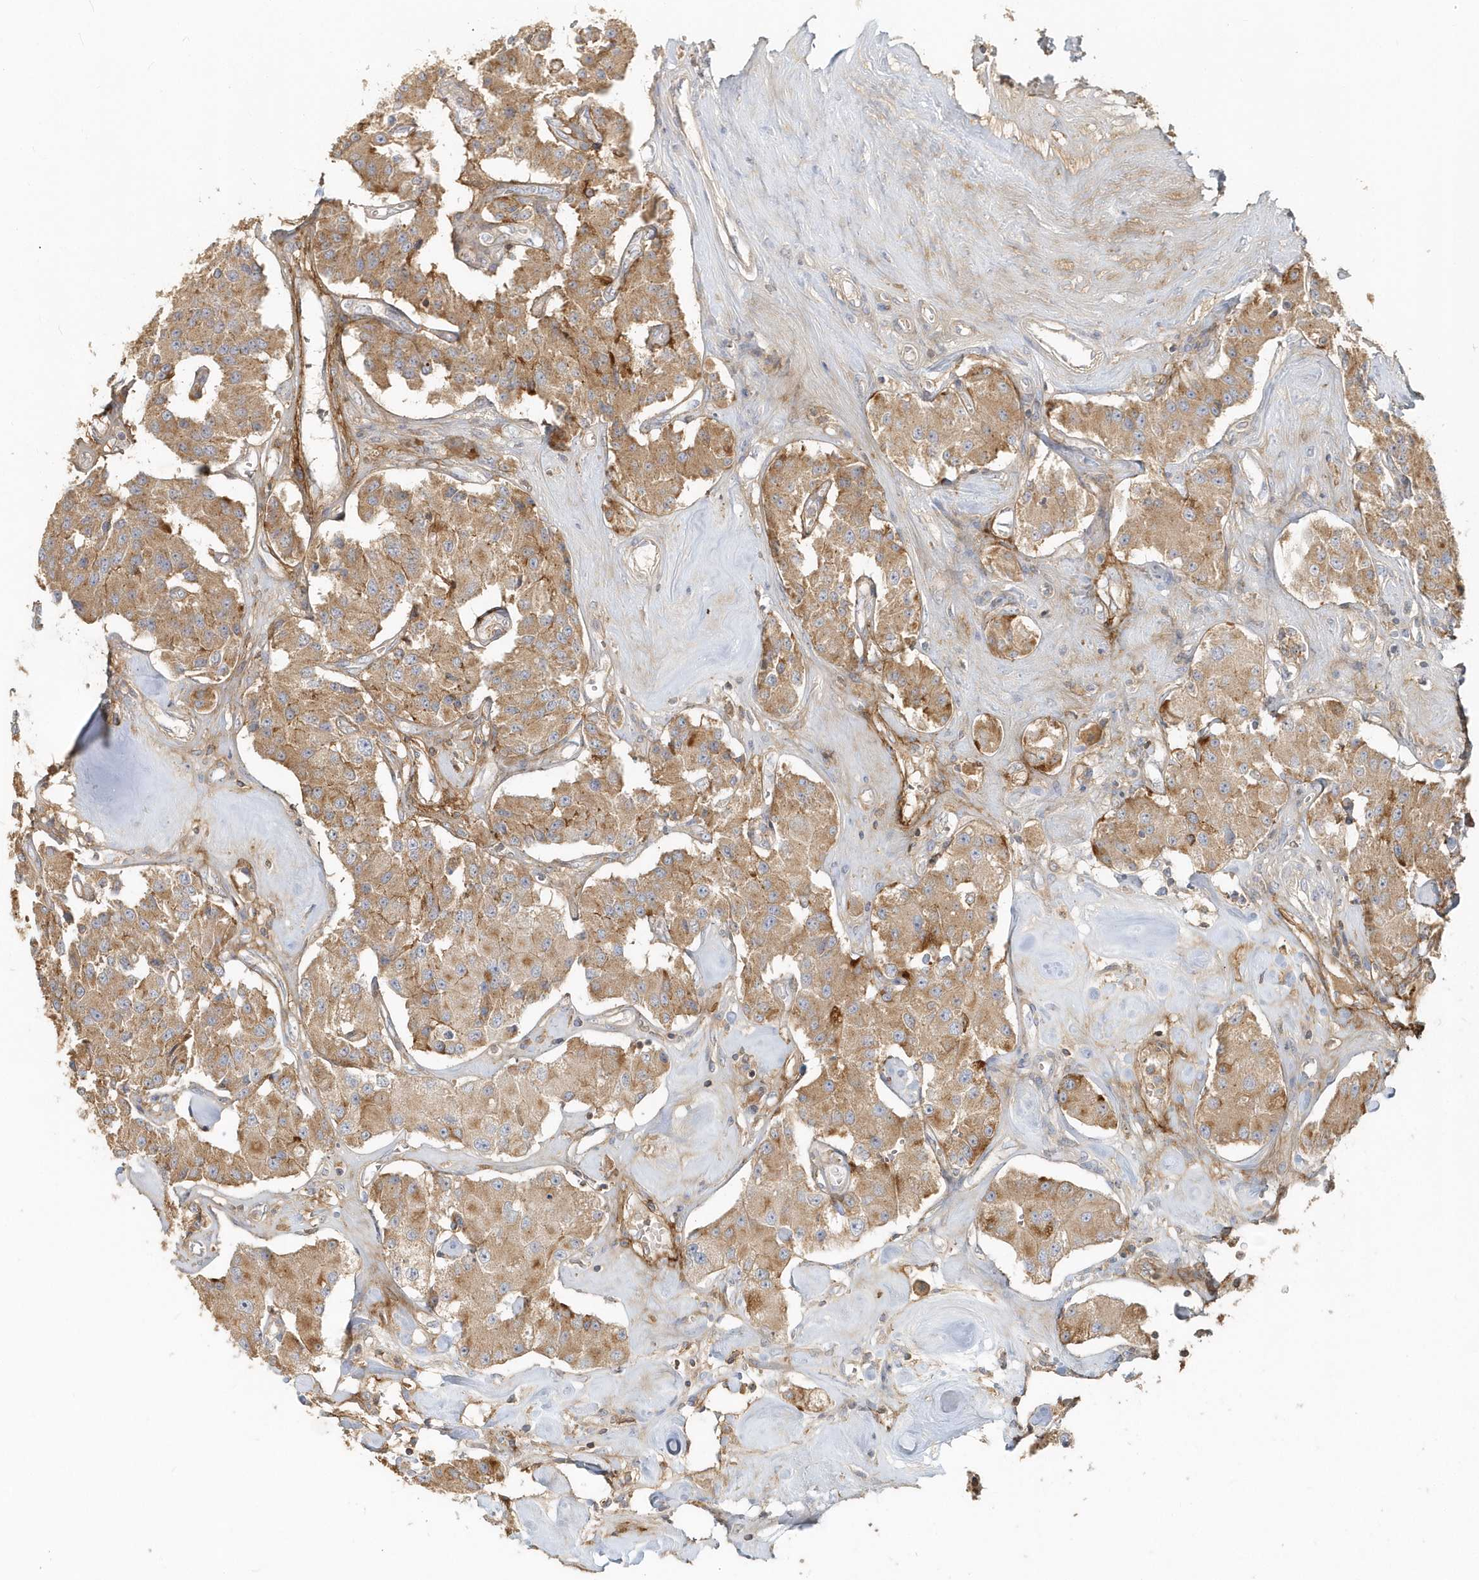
{"staining": {"intensity": "moderate", "quantity": ">75%", "location": "cytoplasmic/membranous"}, "tissue": "carcinoid", "cell_type": "Tumor cells", "image_type": "cancer", "snomed": [{"axis": "morphology", "description": "Carcinoid, malignant, NOS"}, {"axis": "topography", "description": "Pancreas"}], "caption": "Immunohistochemistry (DAB (3,3'-diaminobenzidine)) staining of malignant carcinoid demonstrates moderate cytoplasmic/membranous protein staining in approximately >75% of tumor cells.", "gene": "MMRN1", "patient": {"sex": "male", "age": 41}}